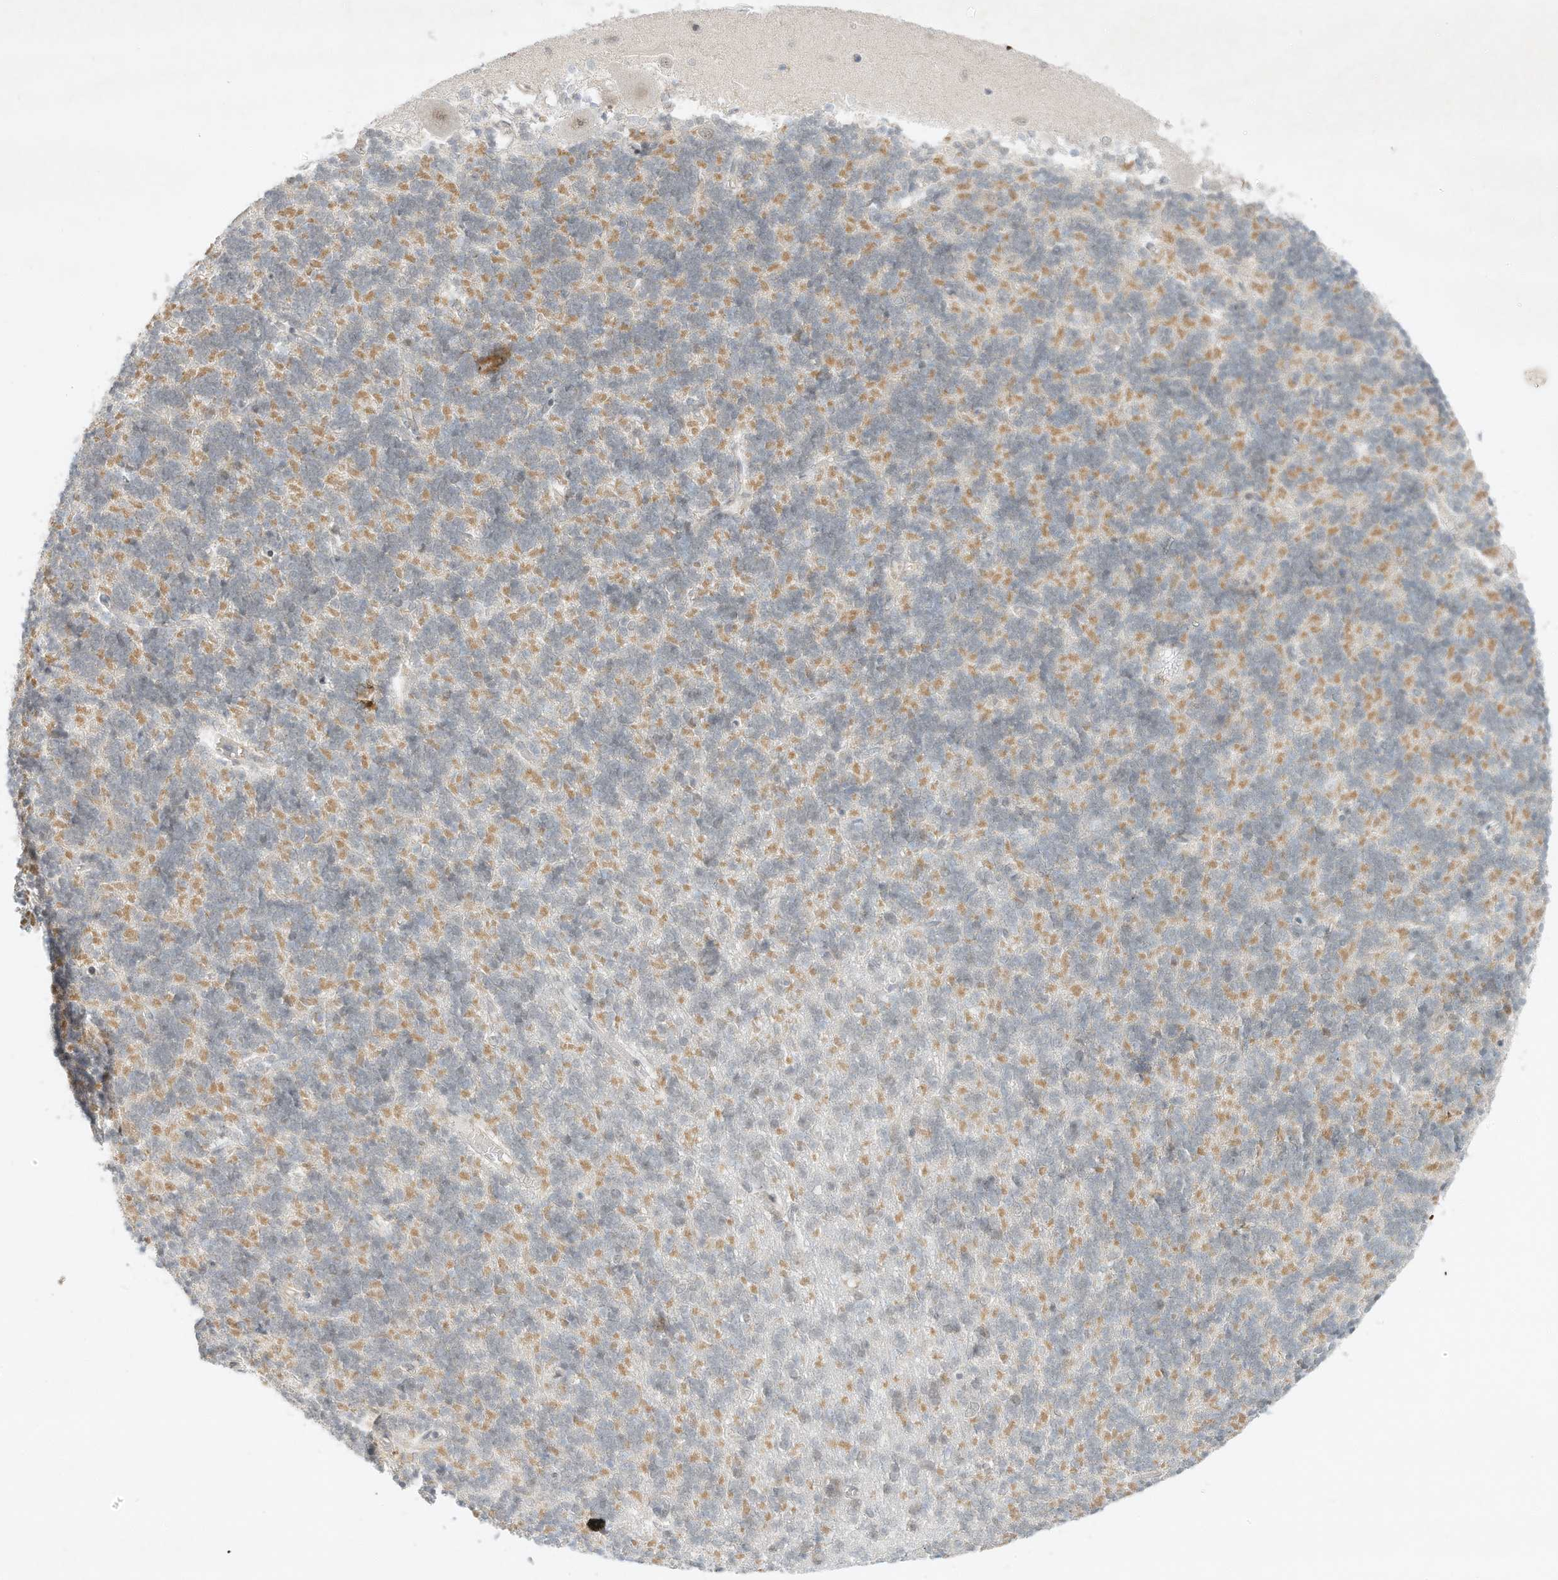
{"staining": {"intensity": "negative", "quantity": "none", "location": "none"}, "tissue": "cerebellum", "cell_type": "Cells in granular layer", "image_type": "normal", "snomed": [{"axis": "morphology", "description": "Normal tissue, NOS"}, {"axis": "topography", "description": "Cerebellum"}], "caption": "IHC of normal cerebellum reveals no positivity in cells in granular layer.", "gene": "PAK6", "patient": {"sex": "male", "age": 37}}